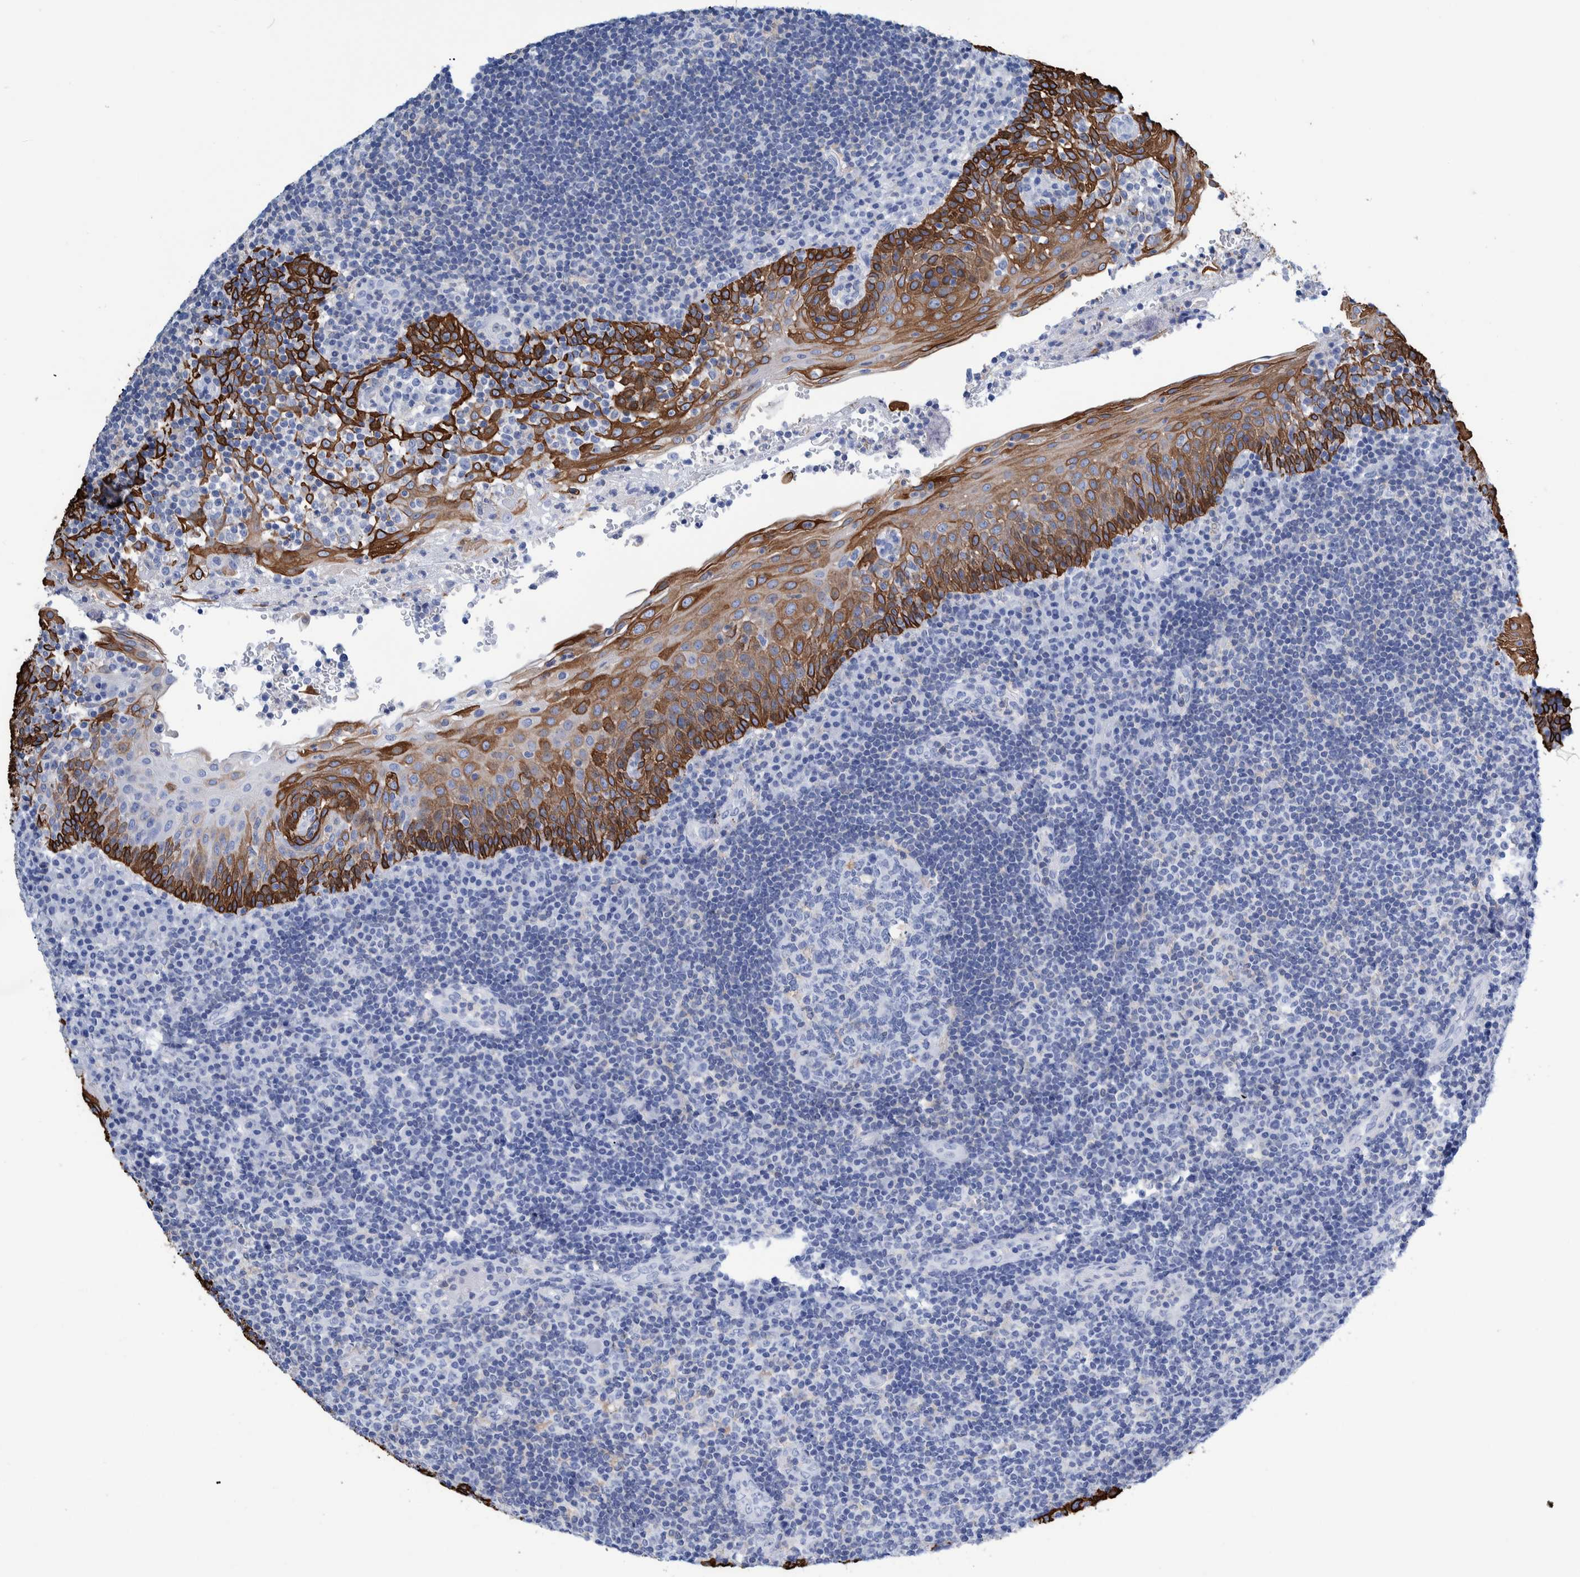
{"staining": {"intensity": "negative", "quantity": "none", "location": "none"}, "tissue": "tonsil", "cell_type": "Germinal center cells", "image_type": "normal", "snomed": [{"axis": "morphology", "description": "Normal tissue, NOS"}, {"axis": "topography", "description": "Tonsil"}], "caption": "This is a image of immunohistochemistry staining of benign tonsil, which shows no positivity in germinal center cells. (DAB (3,3'-diaminobenzidine) immunohistochemistry visualized using brightfield microscopy, high magnification).", "gene": "KRT14", "patient": {"sex": "female", "age": 40}}